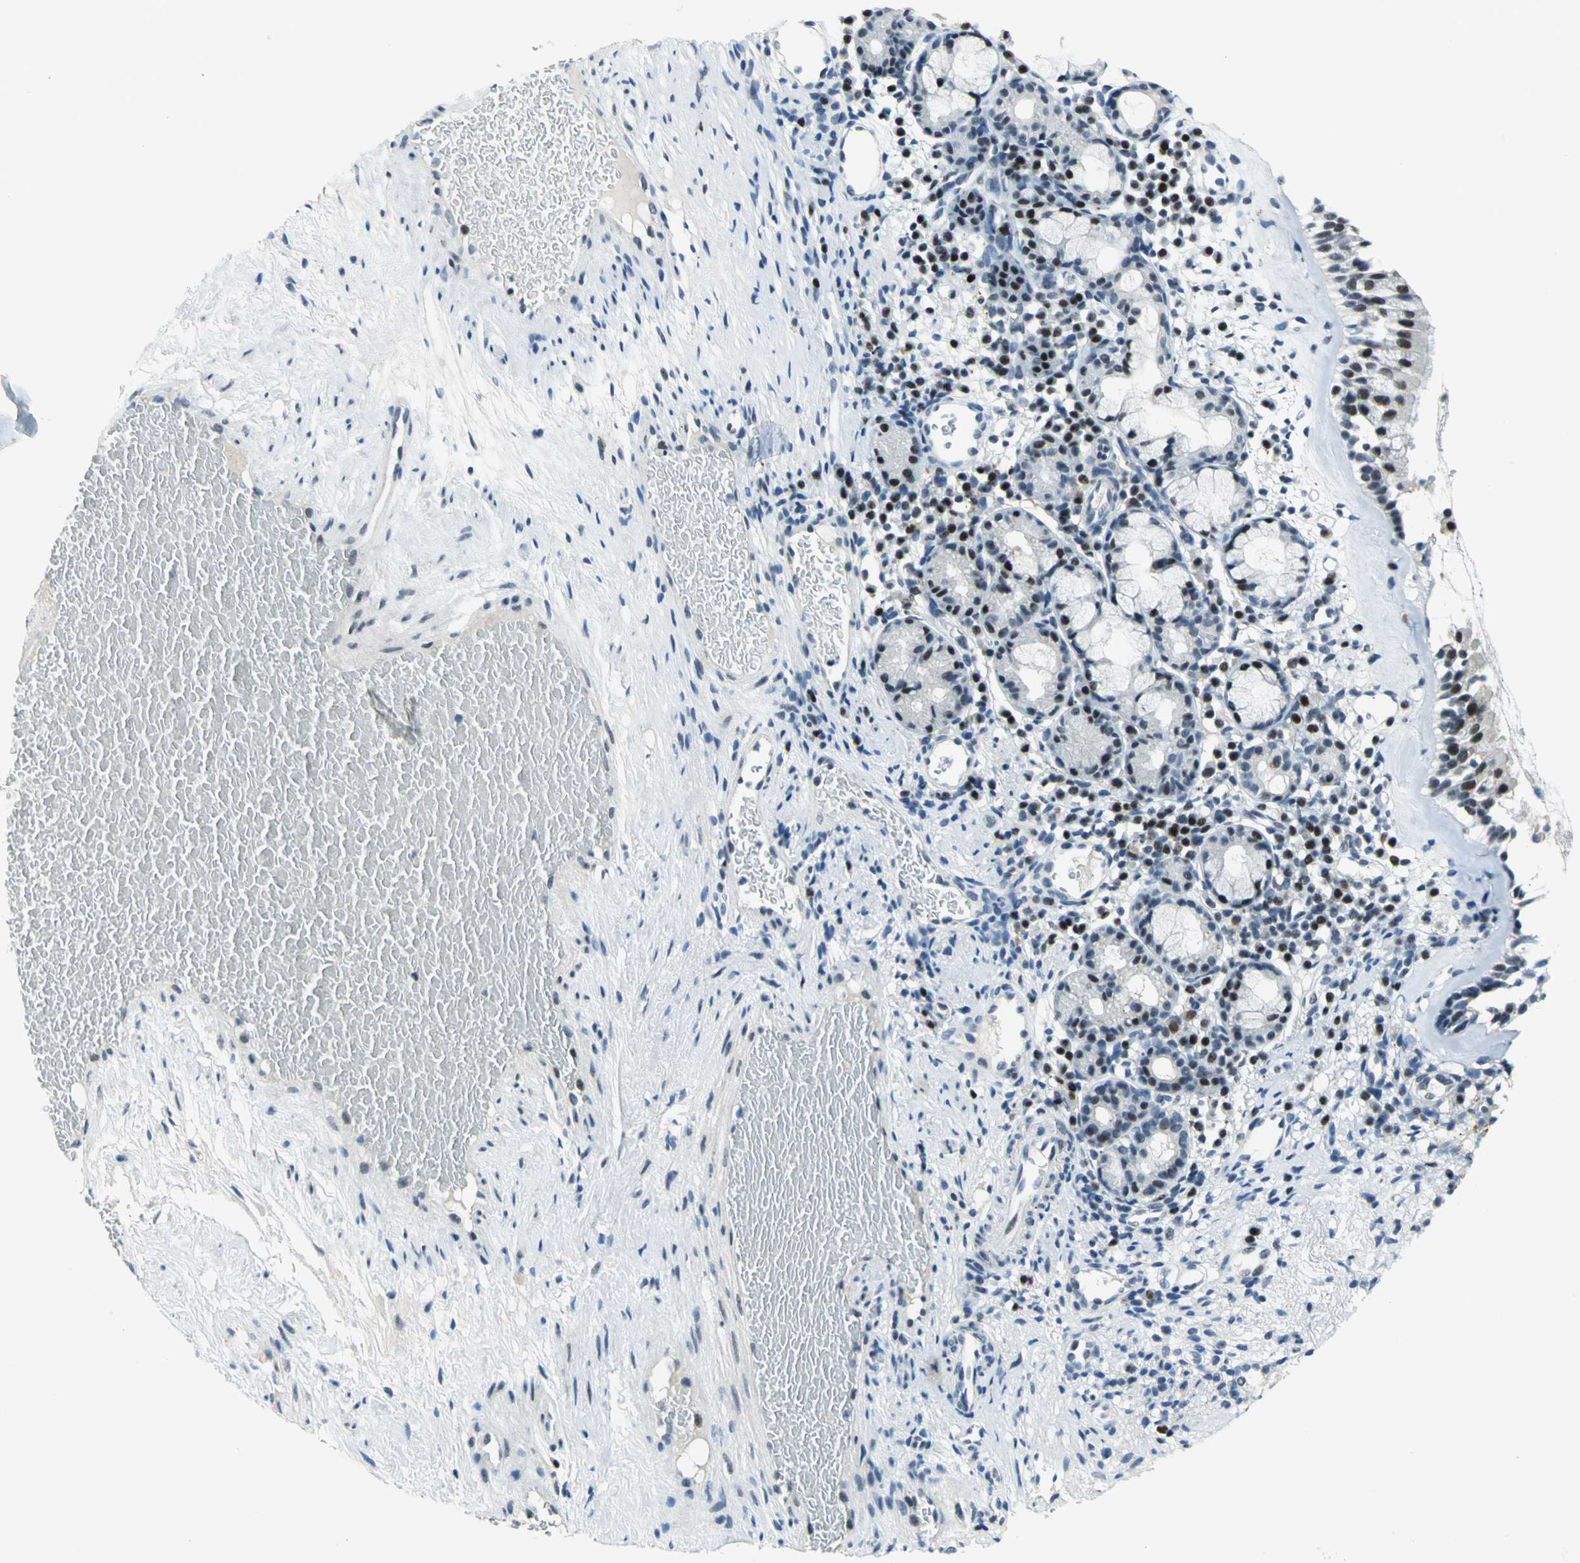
{"staining": {"intensity": "moderate", "quantity": "25%-75%", "location": "nuclear"}, "tissue": "nasopharynx", "cell_type": "Respiratory epithelial cells", "image_type": "normal", "snomed": [{"axis": "morphology", "description": "Normal tissue, NOS"}, {"axis": "morphology", "description": "Inflammation, NOS"}, {"axis": "topography", "description": "Nasopharynx"}], "caption": "Nasopharynx stained for a protein displays moderate nuclear positivity in respiratory epithelial cells. Ihc stains the protein in brown and the nuclei are stained blue.", "gene": "RAD17", "patient": {"sex": "female", "age": 55}}